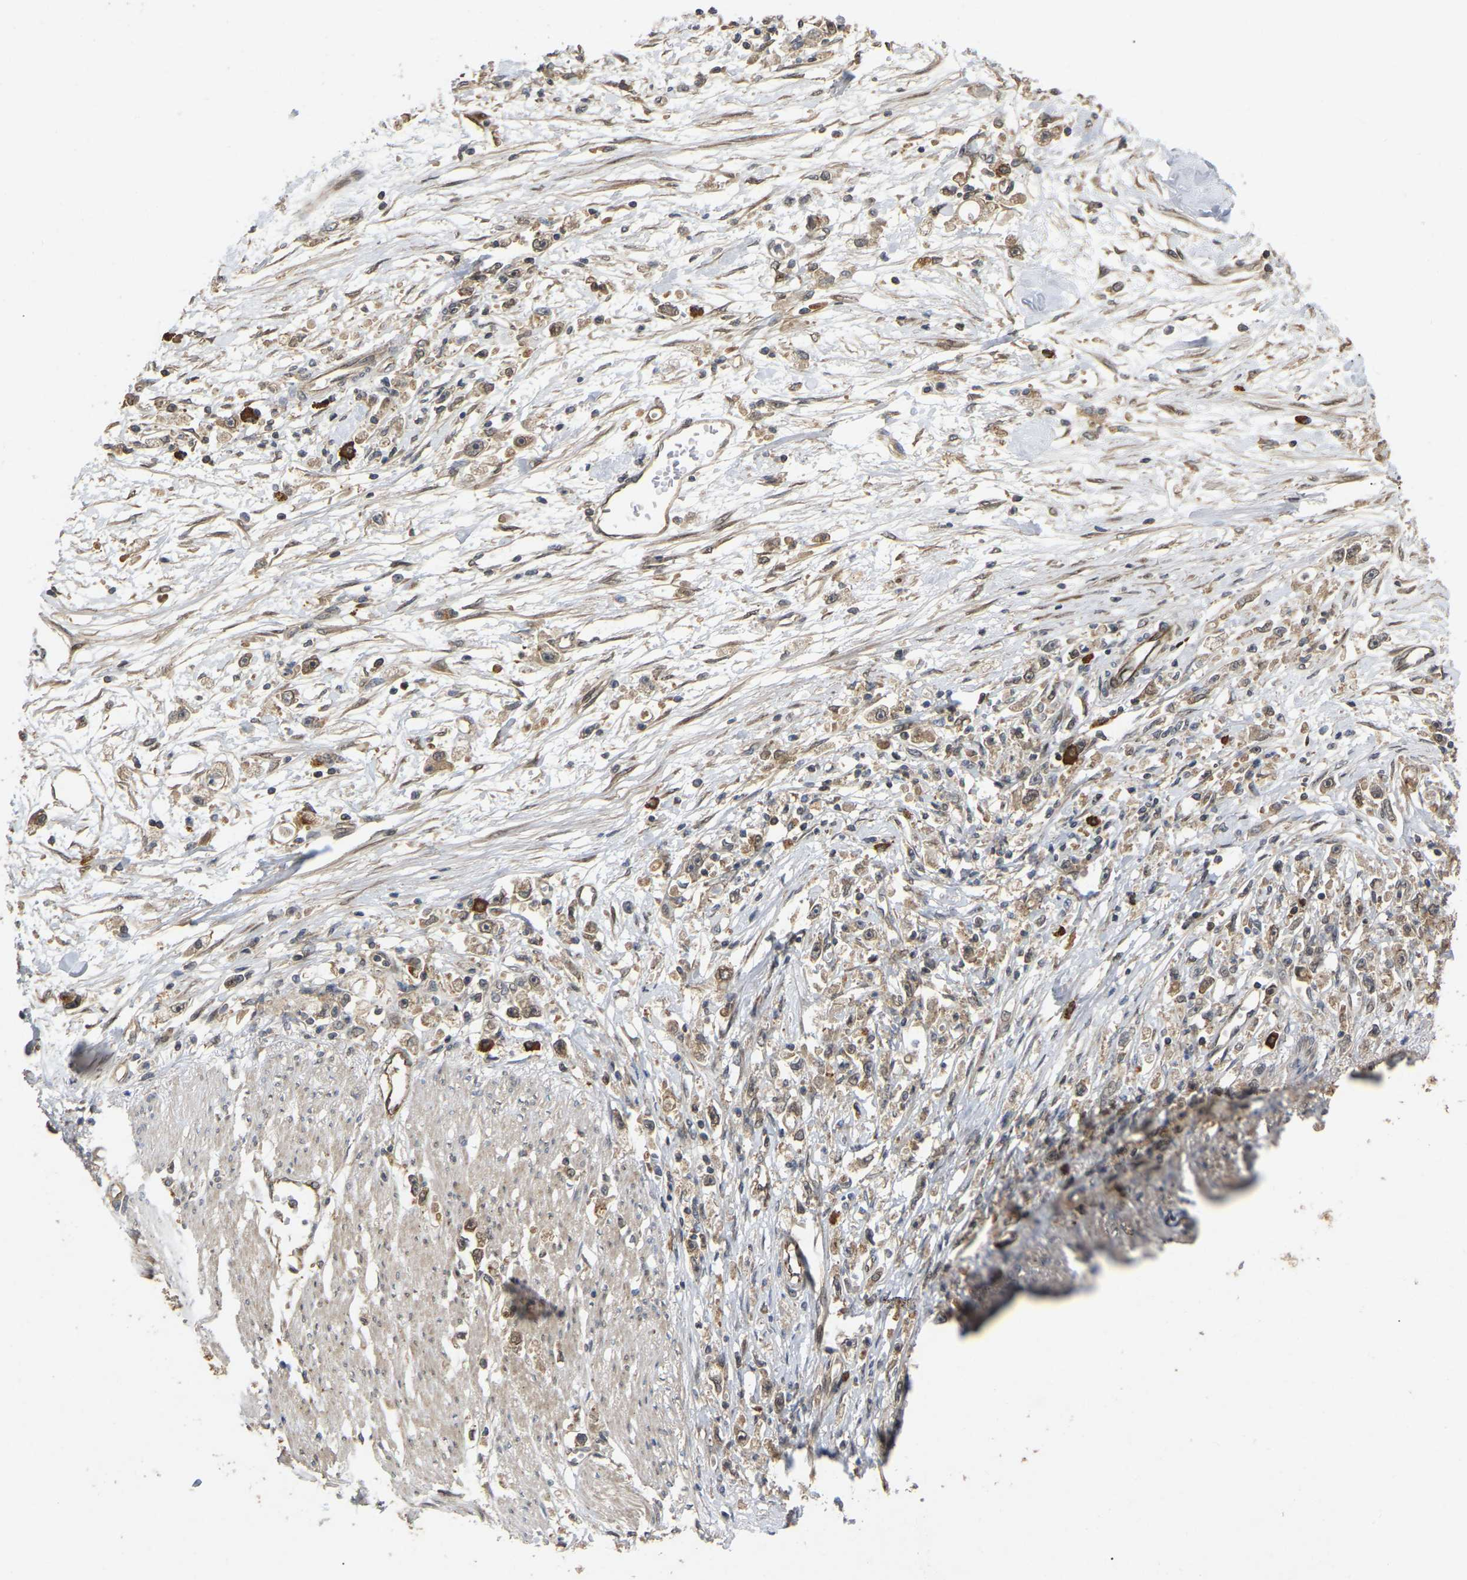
{"staining": {"intensity": "moderate", "quantity": ">75%", "location": "cytoplasmic/membranous,nuclear"}, "tissue": "stomach cancer", "cell_type": "Tumor cells", "image_type": "cancer", "snomed": [{"axis": "morphology", "description": "Adenocarcinoma, NOS"}, {"axis": "topography", "description": "Stomach"}], "caption": "Immunohistochemistry photomicrograph of neoplastic tissue: adenocarcinoma (stomach) stained using IHC reveals medium levels of moderate protein expression localized specifically in the cytoplasmic/membranous and nuclear of tumor cells, appearing as a cytoplasmic/membranous and nuclear brown color.", "gene": "KIAA1549", "patient": {"sex": "female", "age": 59}}